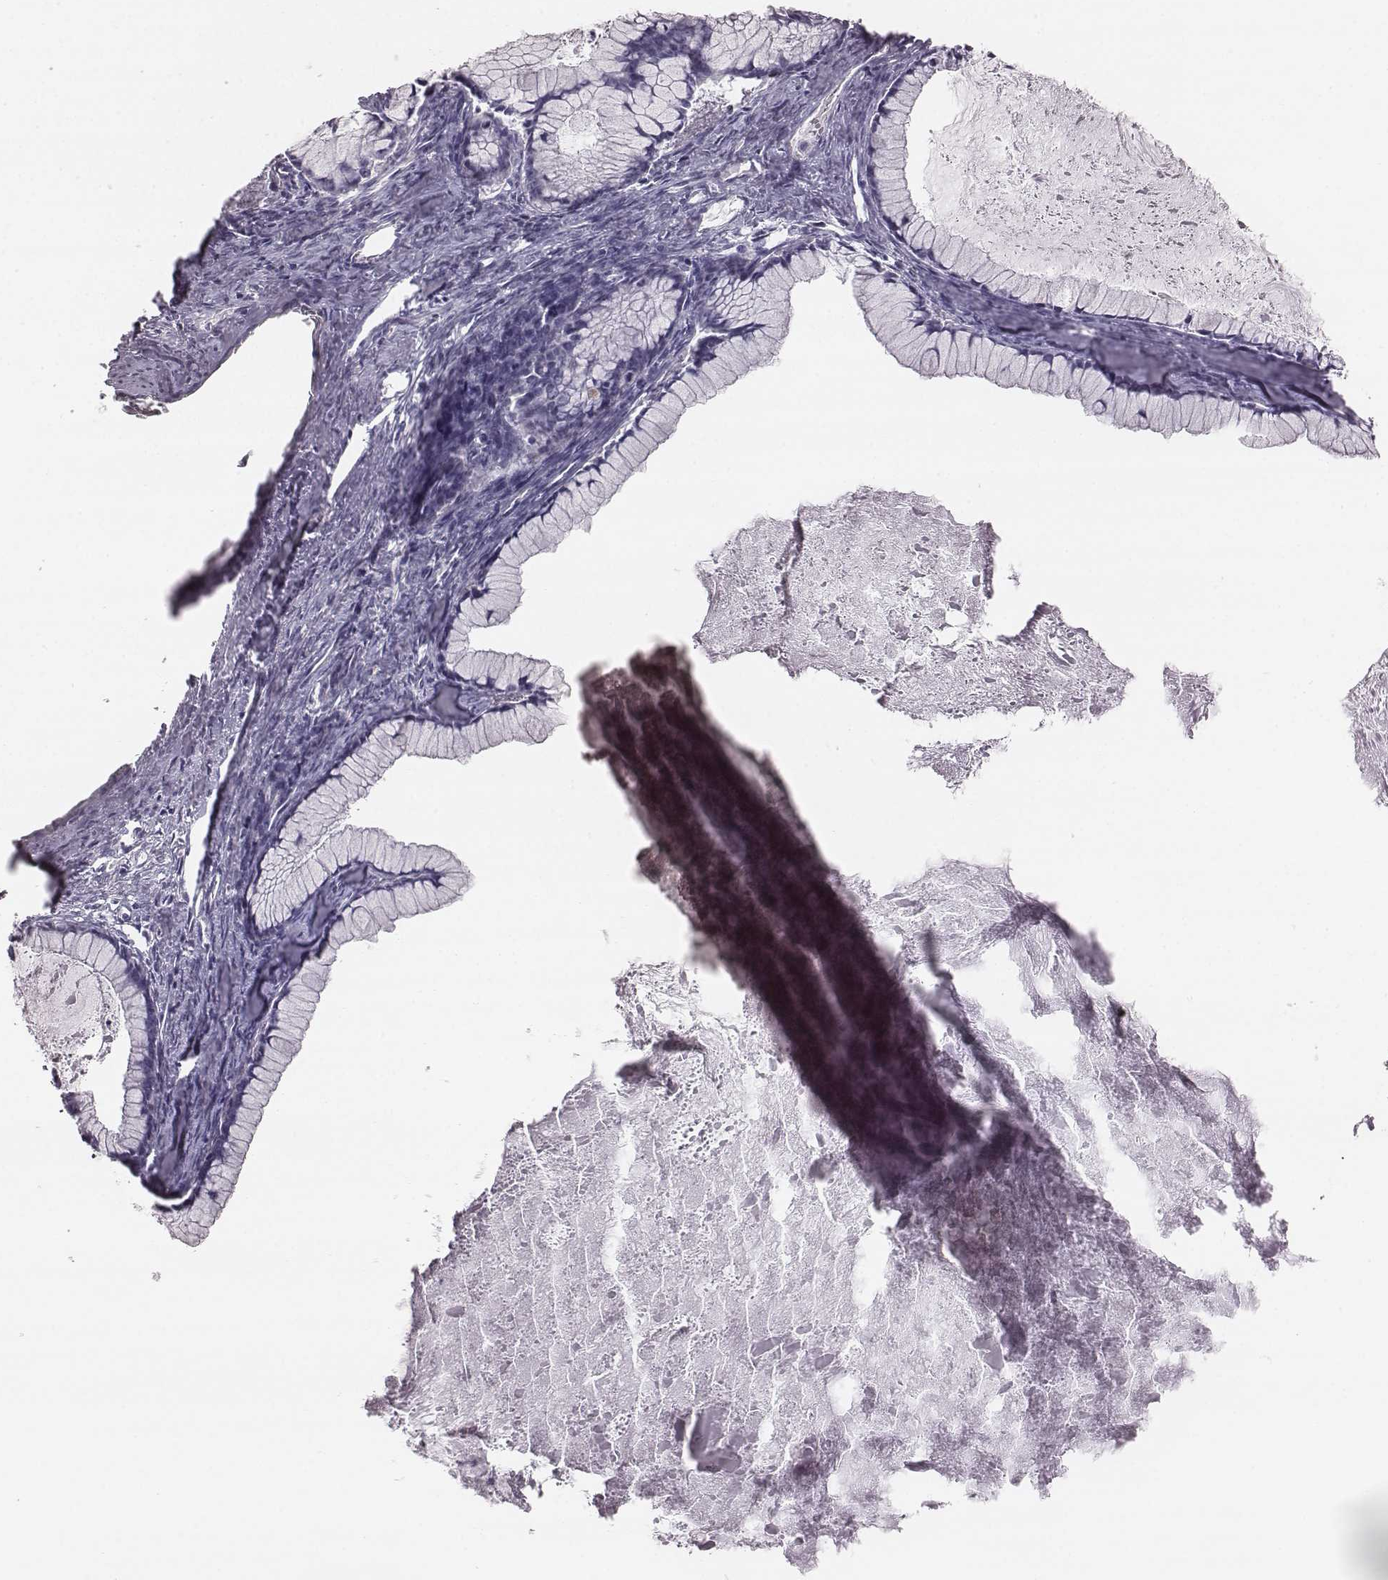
{"staining": {"intensity": "negative", "quantity": "none", "location": "none"}, "tissue": "ovarian cancer", "cell_type": "Tumor cells", "image_type": "cancer", "snomed": [{"axis": "morphology", "description": "Cystadenocarcinoma, mucinous, NOS"}, {"axis": "topography", "description": "Ovary"}], "caption": "An immunohistochemistry image of ovarian cancer is shown. There is no staining in tumor cells of ovarian cancer.", "gene": "PDE8B", "patient": {"sex": "female", "age": 41}}